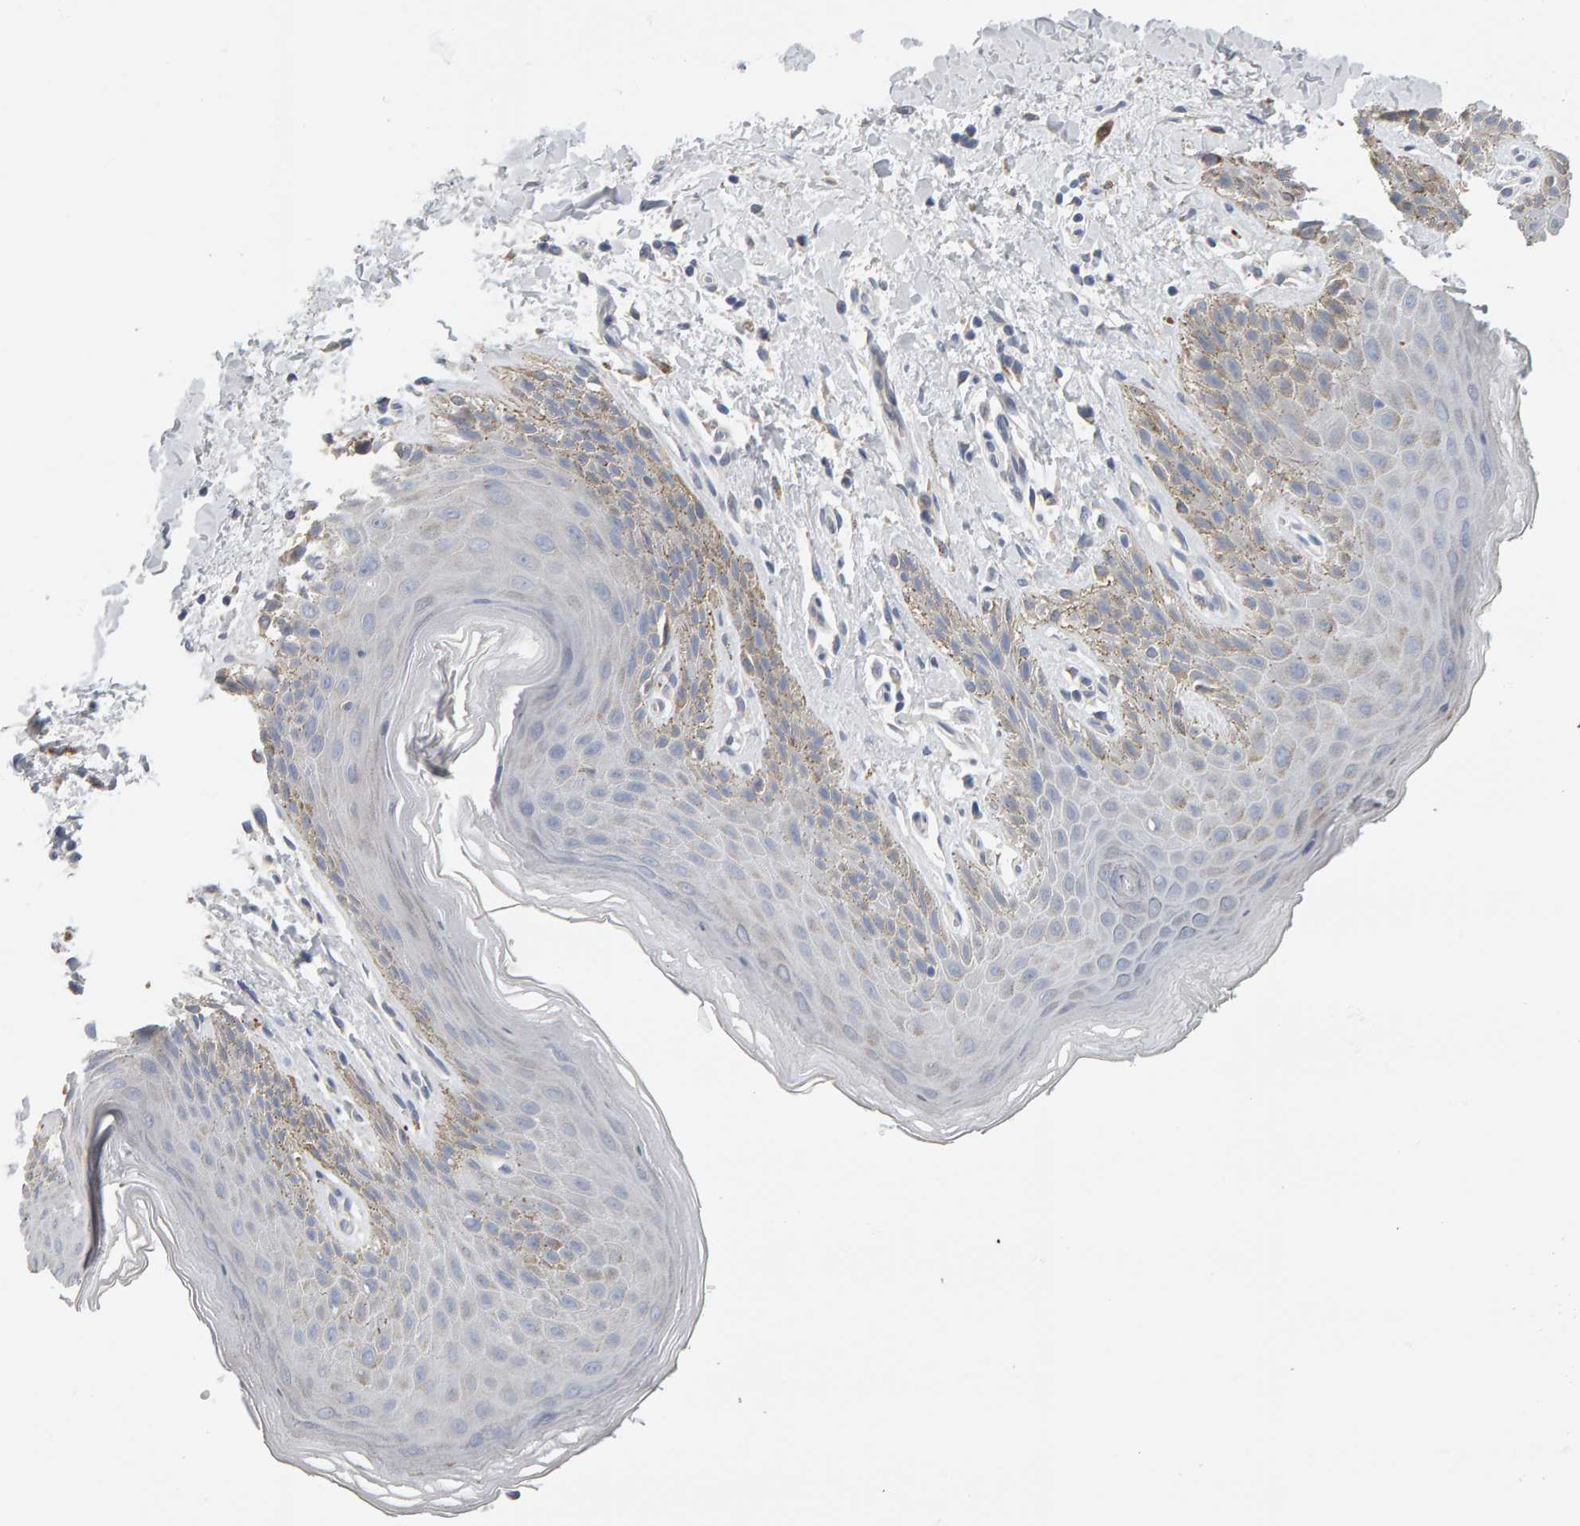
{"staining": {"intensity": "weak", "quantity": "<25%", "location": "cytoplasmic/membranous"}, "tissue": "skin", "cell_type": "Epidermal cells", "image_type": "normal", "snomed": [{"axis": "morphology", "description": "Normal tissue, NOS"}, {"axis": "topography", "description": "Anal"}, {"axis": "topography", "description": "Peripheral nerve tissue"}], "caption": "Immunohistochemical staining of benign skin displays no significant staining in epidermal cells. (Stains: DAB immunohistochemistry (IHC) with hematoxylin counter stain, Microscopy: brightfield microscopy at high magnification).", "gene": "ADHFE1", "patient": {"sex": "male", "age": 44}}